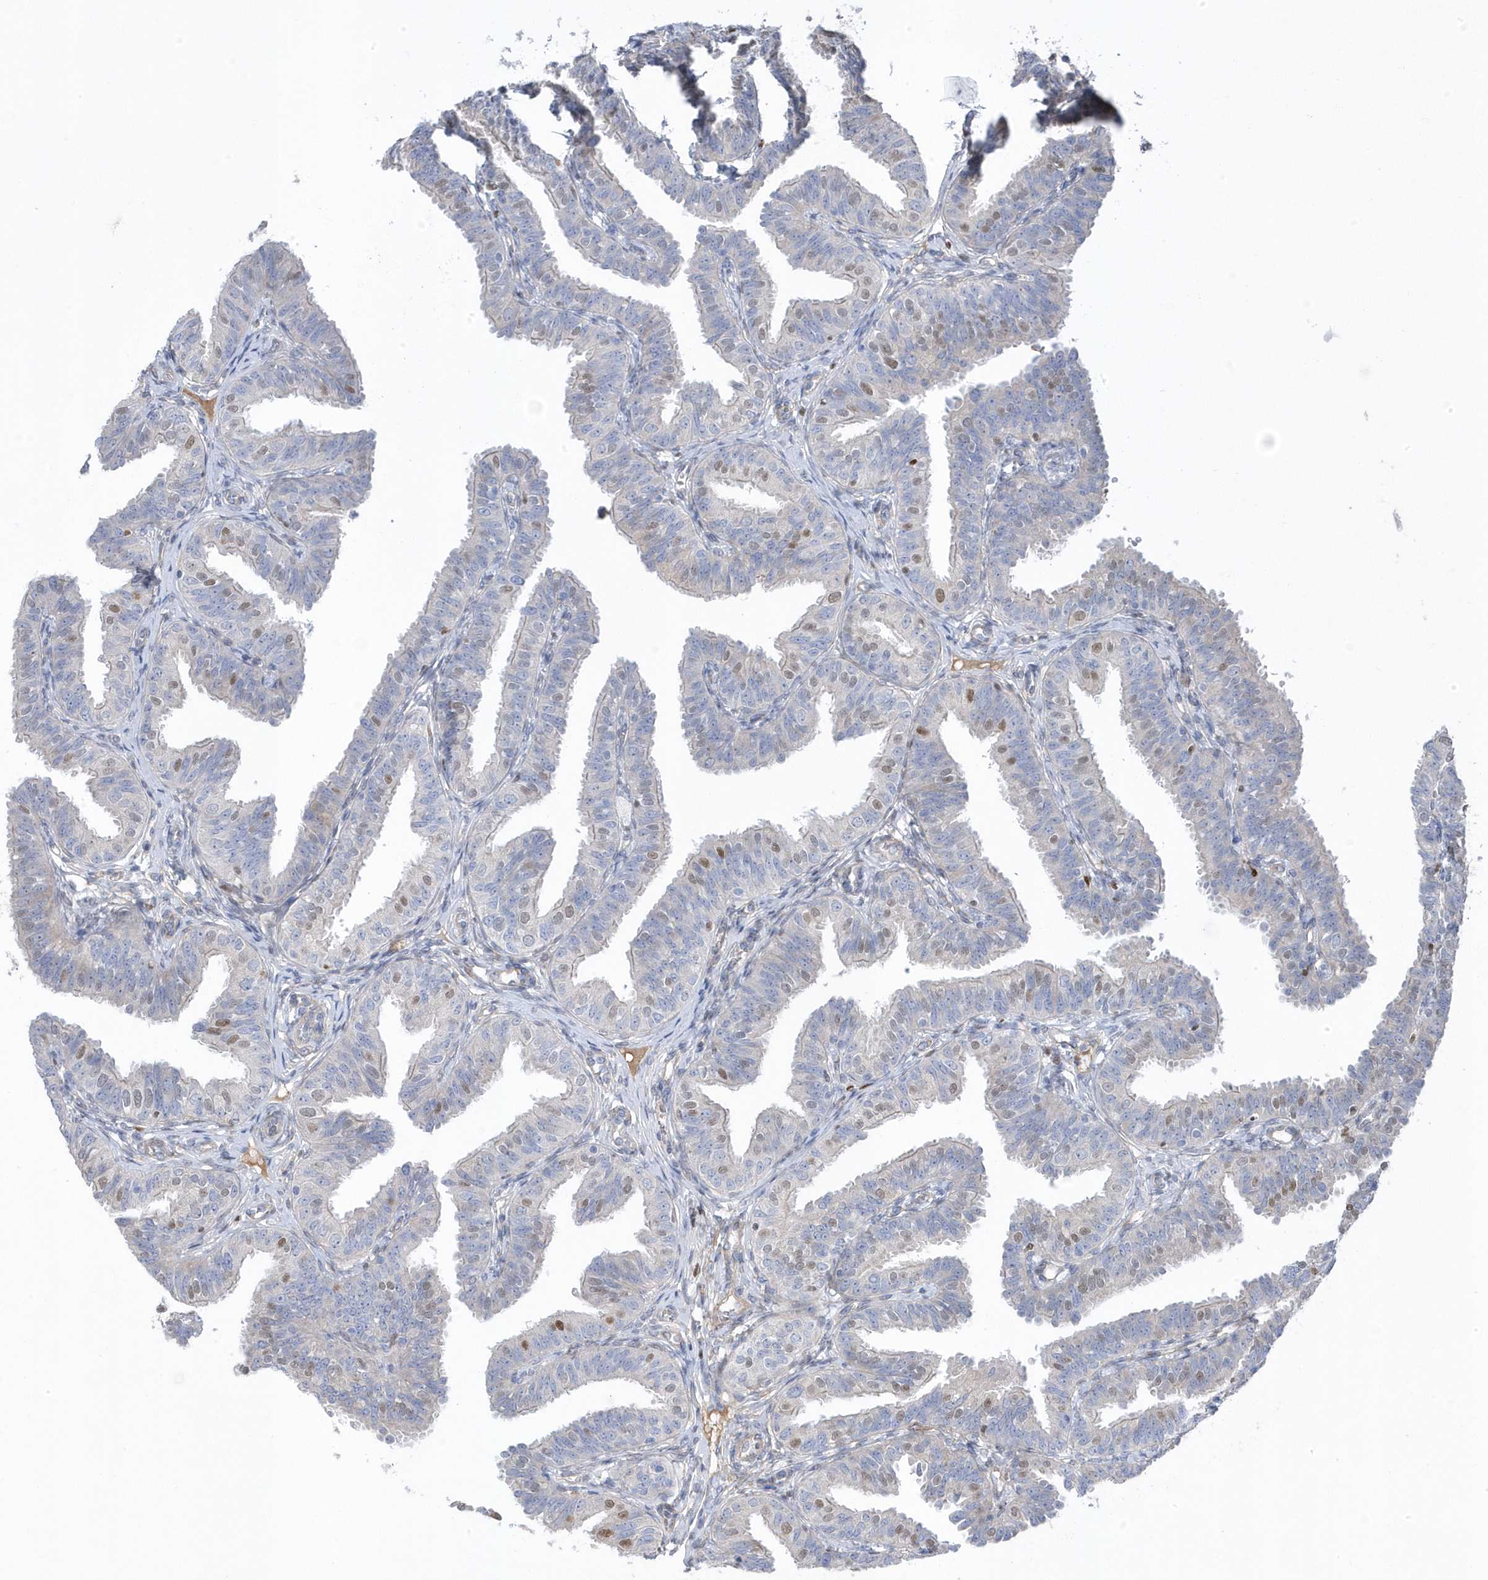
{"staining": {"intensity": "weak", "quantity": "<25%", "location": "nuclear"}, "tissue": "fallopian tube", "cell_type": "Glandular cells", "image_type": "normal", "snomed": [{"axis": "morphology", "description": "Normal tissue, NOS"}, {"axis": "topography", "description": "Fallopian tube"}], "caption": "An IHC histopathology image of normal fallopian tube is shown. There is no staining in glandular cells of fallopian tube. (DAB (3,3'-diaminobenzidine) immunohistochemistry with hematoxylin counter stain).", "gene": "GTPBP6", "patient": {"sex": "female", "age": 35}}